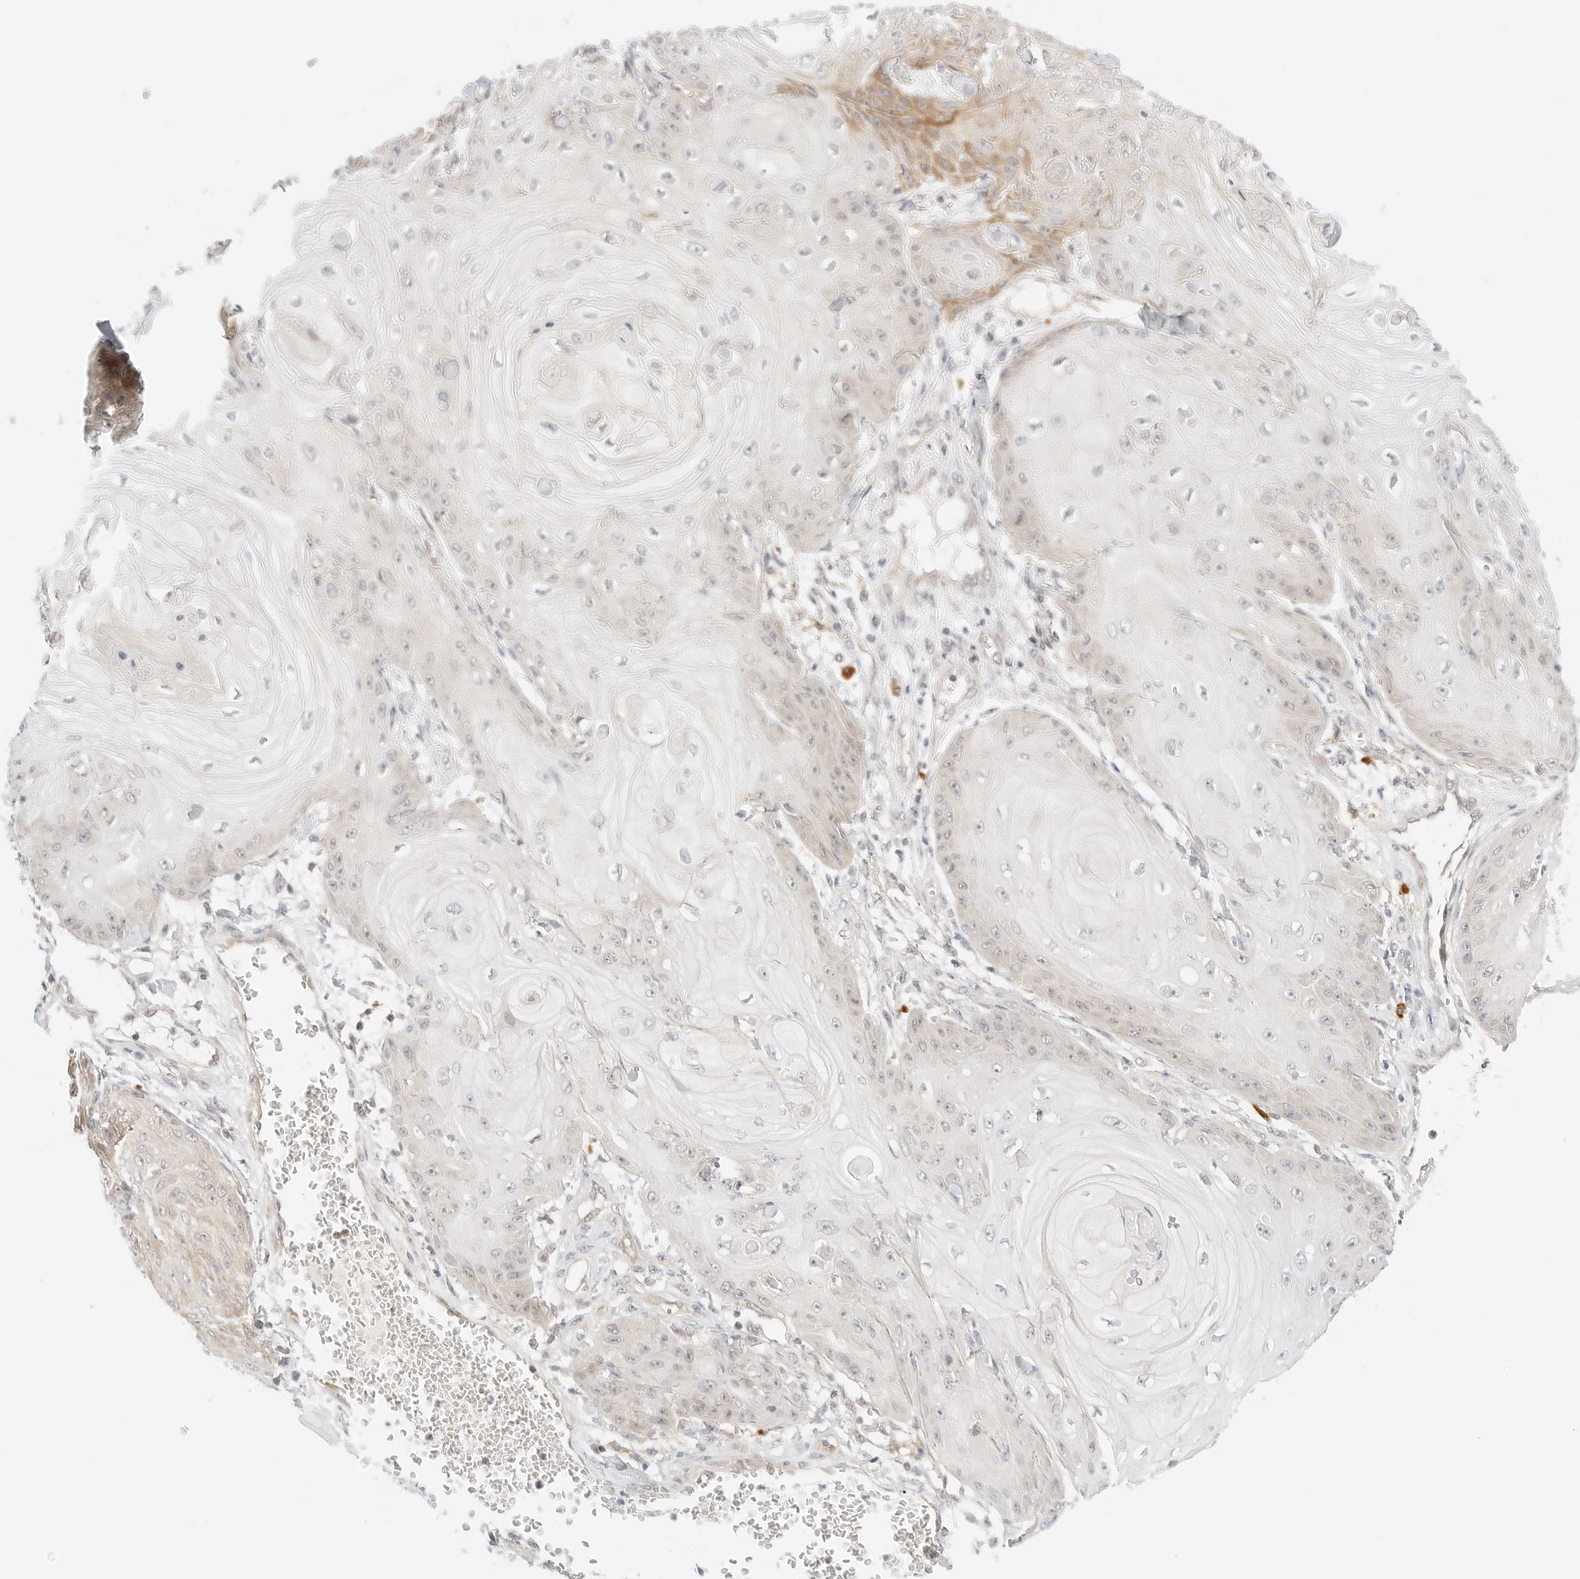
{"staining": {"intensity": "moderate", "quantity": "<25%", "location": "cytoplasmic/membranous"}, "tissue": "skin cancer", "cell_type": "Tumor cells", "image_type": "cancer", "snomed": [{"axis": "morphology", "description": "Squamous cell carcinoma, NOS"}, {"axis": "topography", "description": "Skin"}], "caption": "Immunohistochemistry (IHC) image of skin cancer (squamous cell carcinoma) stained for a protein (brown), which shows low levels of moderate cytoplasmic/membranous staining in about <25% of tumor cells.", "gene": "TEKT2", "patient": {"sex": "male", "age": 74}}